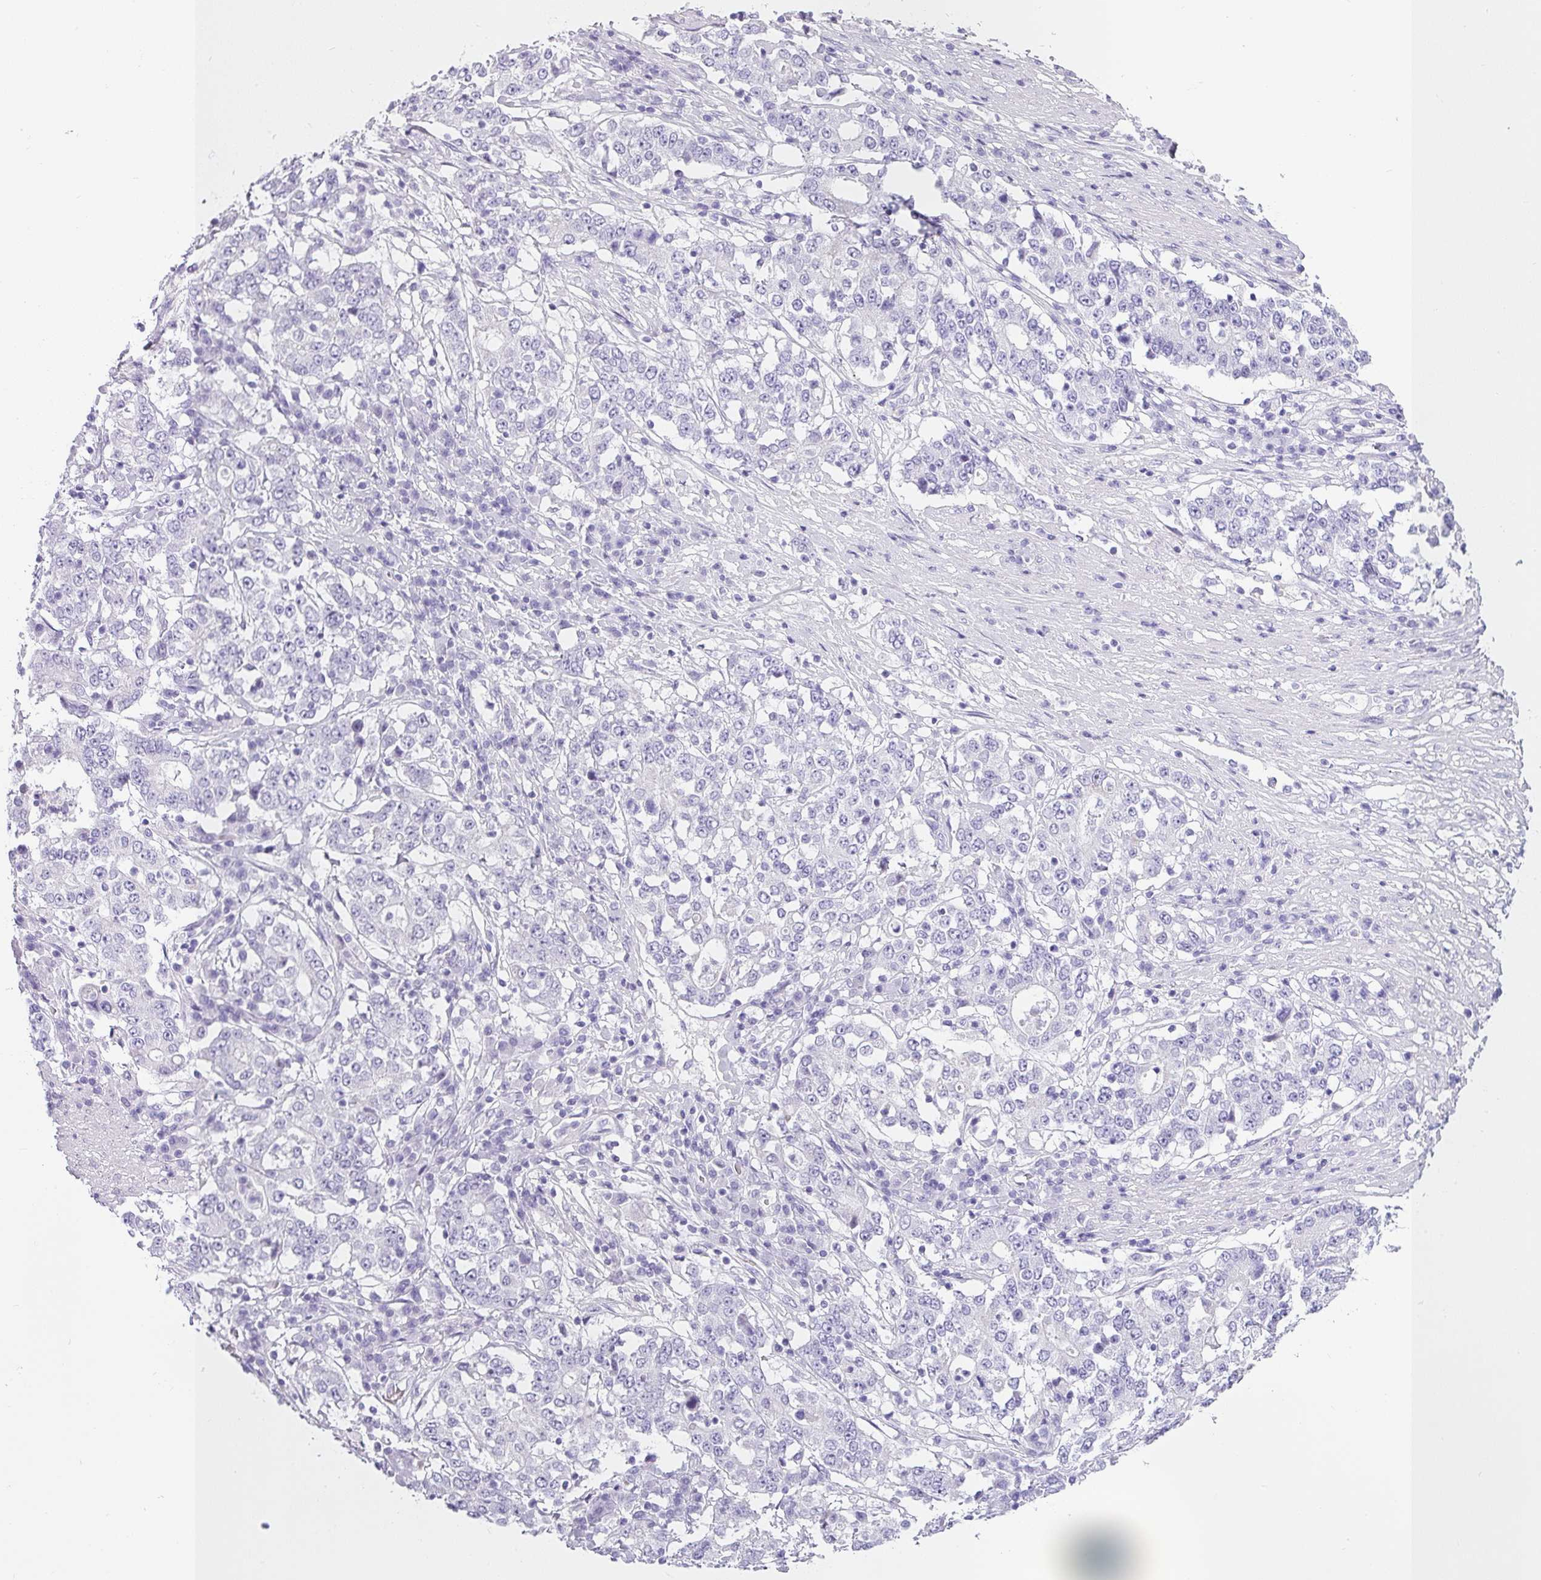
{"staining": {"intensity": "negative", "quantity": "none", "location": "none"}, "tissue": "stomach cancer", "cell_type": "Tumor cells", "image_type": "cancer", "snomed": [{"axis": "morphology", "description": "Adenocarcinoma, NOS"}, {"axis": "topography", "description": "Stomach"}], "caption": "Immunohistochemistry (IHC) of human adenocarcinoma (stomach) demonstrates no staining in tumor cells. The staining was performed using DAB (3,3'-diaminobenzidine) to visualize the protein expression in brown, while the nuclei were stained in blue with hematoxylin (Magnification: 20x).", "gene": "VCY1B", "patient": {"sex": "male", "age": 59}}